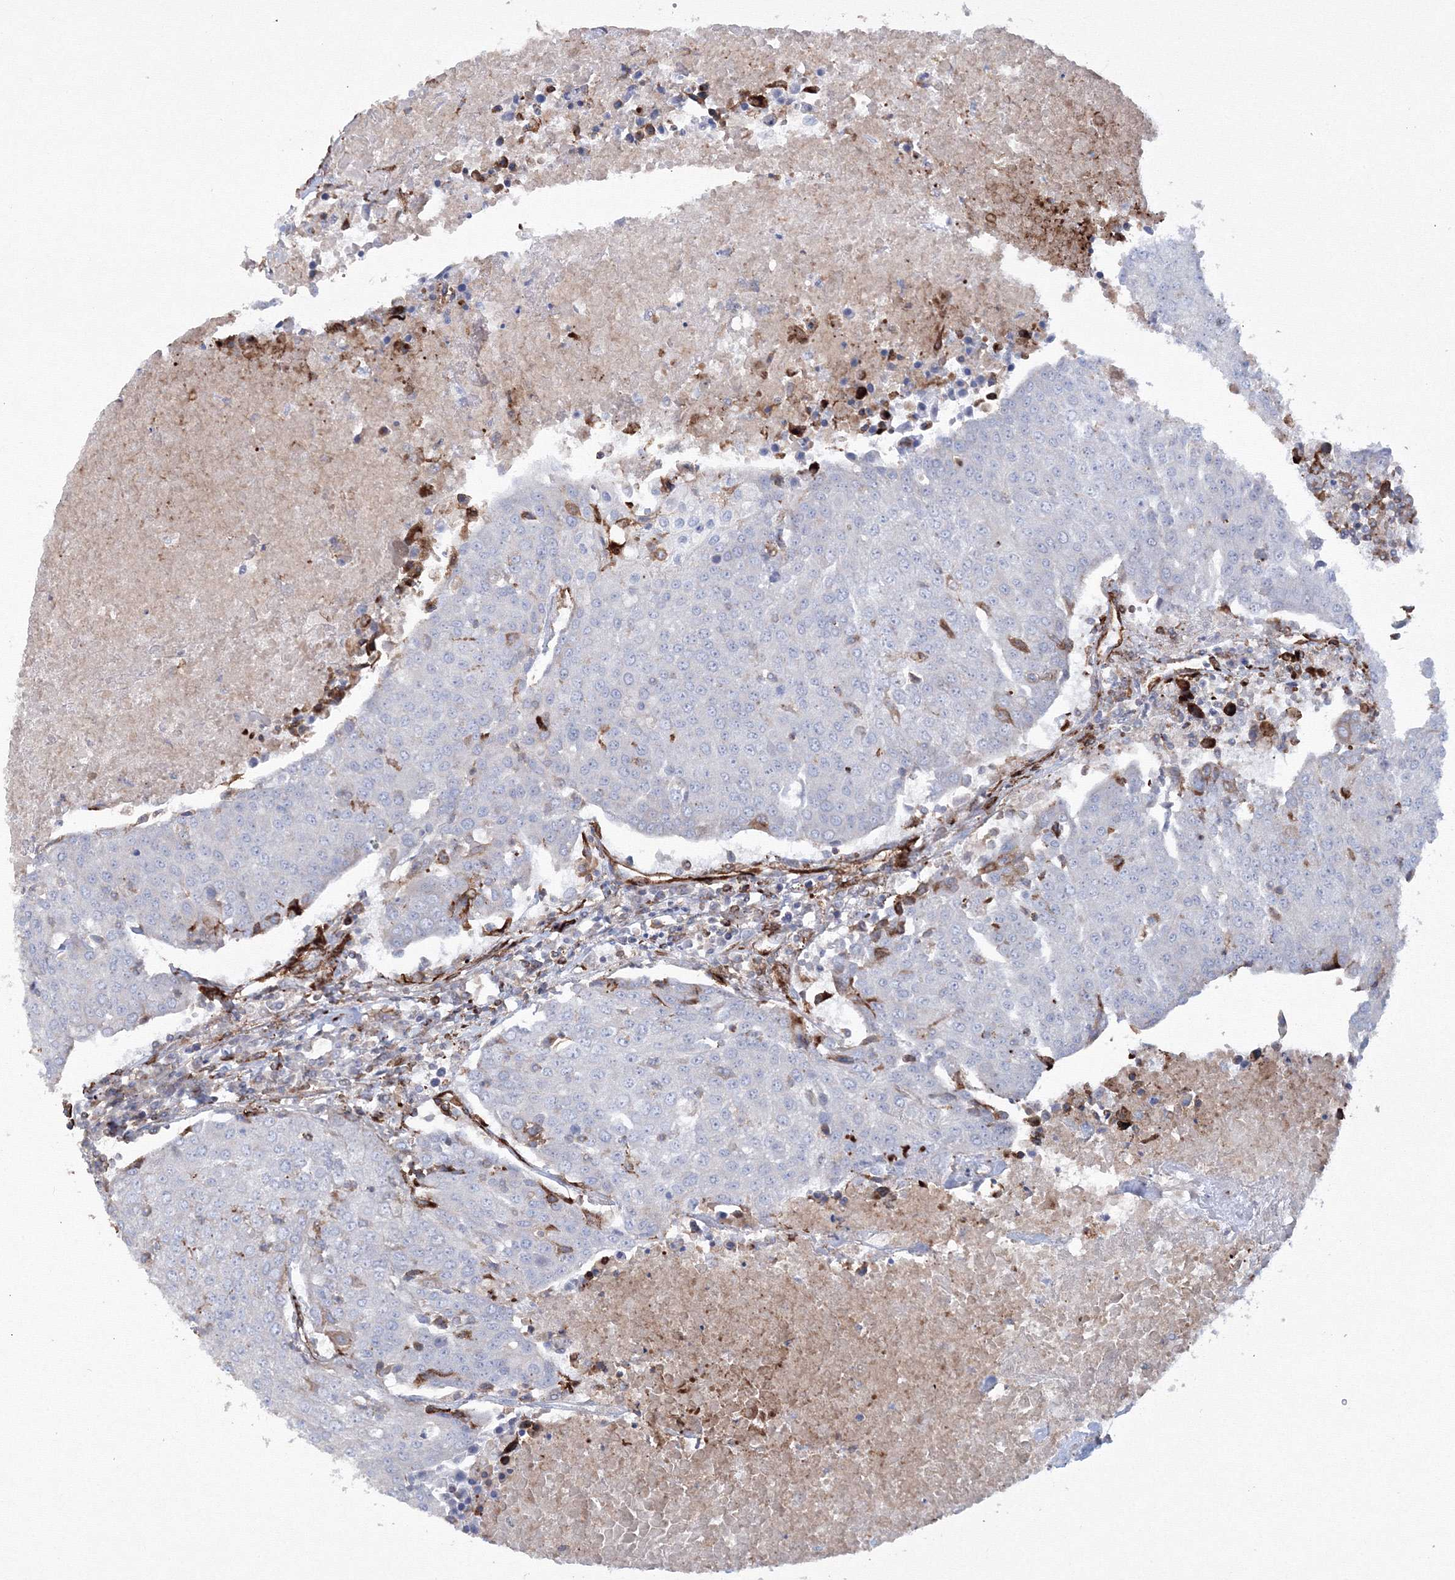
{"staining": {"intensity": "negative", "quantity": "none", "location": "none"}, "tissue": "urothelial cancer", "cell_type": "Tumor cells", "image_type": "cancer", "snomed": [{"axis": "morphology", "description": "Urothelial carcinoma, High grade"}, {"axis": "topography", "description": "Urinary bladder"}], "caption": "A photomicrograph of human urothelial cancer is negative for staining in tumor cells.", "gene": "GPR82", "patient": {"sex": "female", "age": 85}}